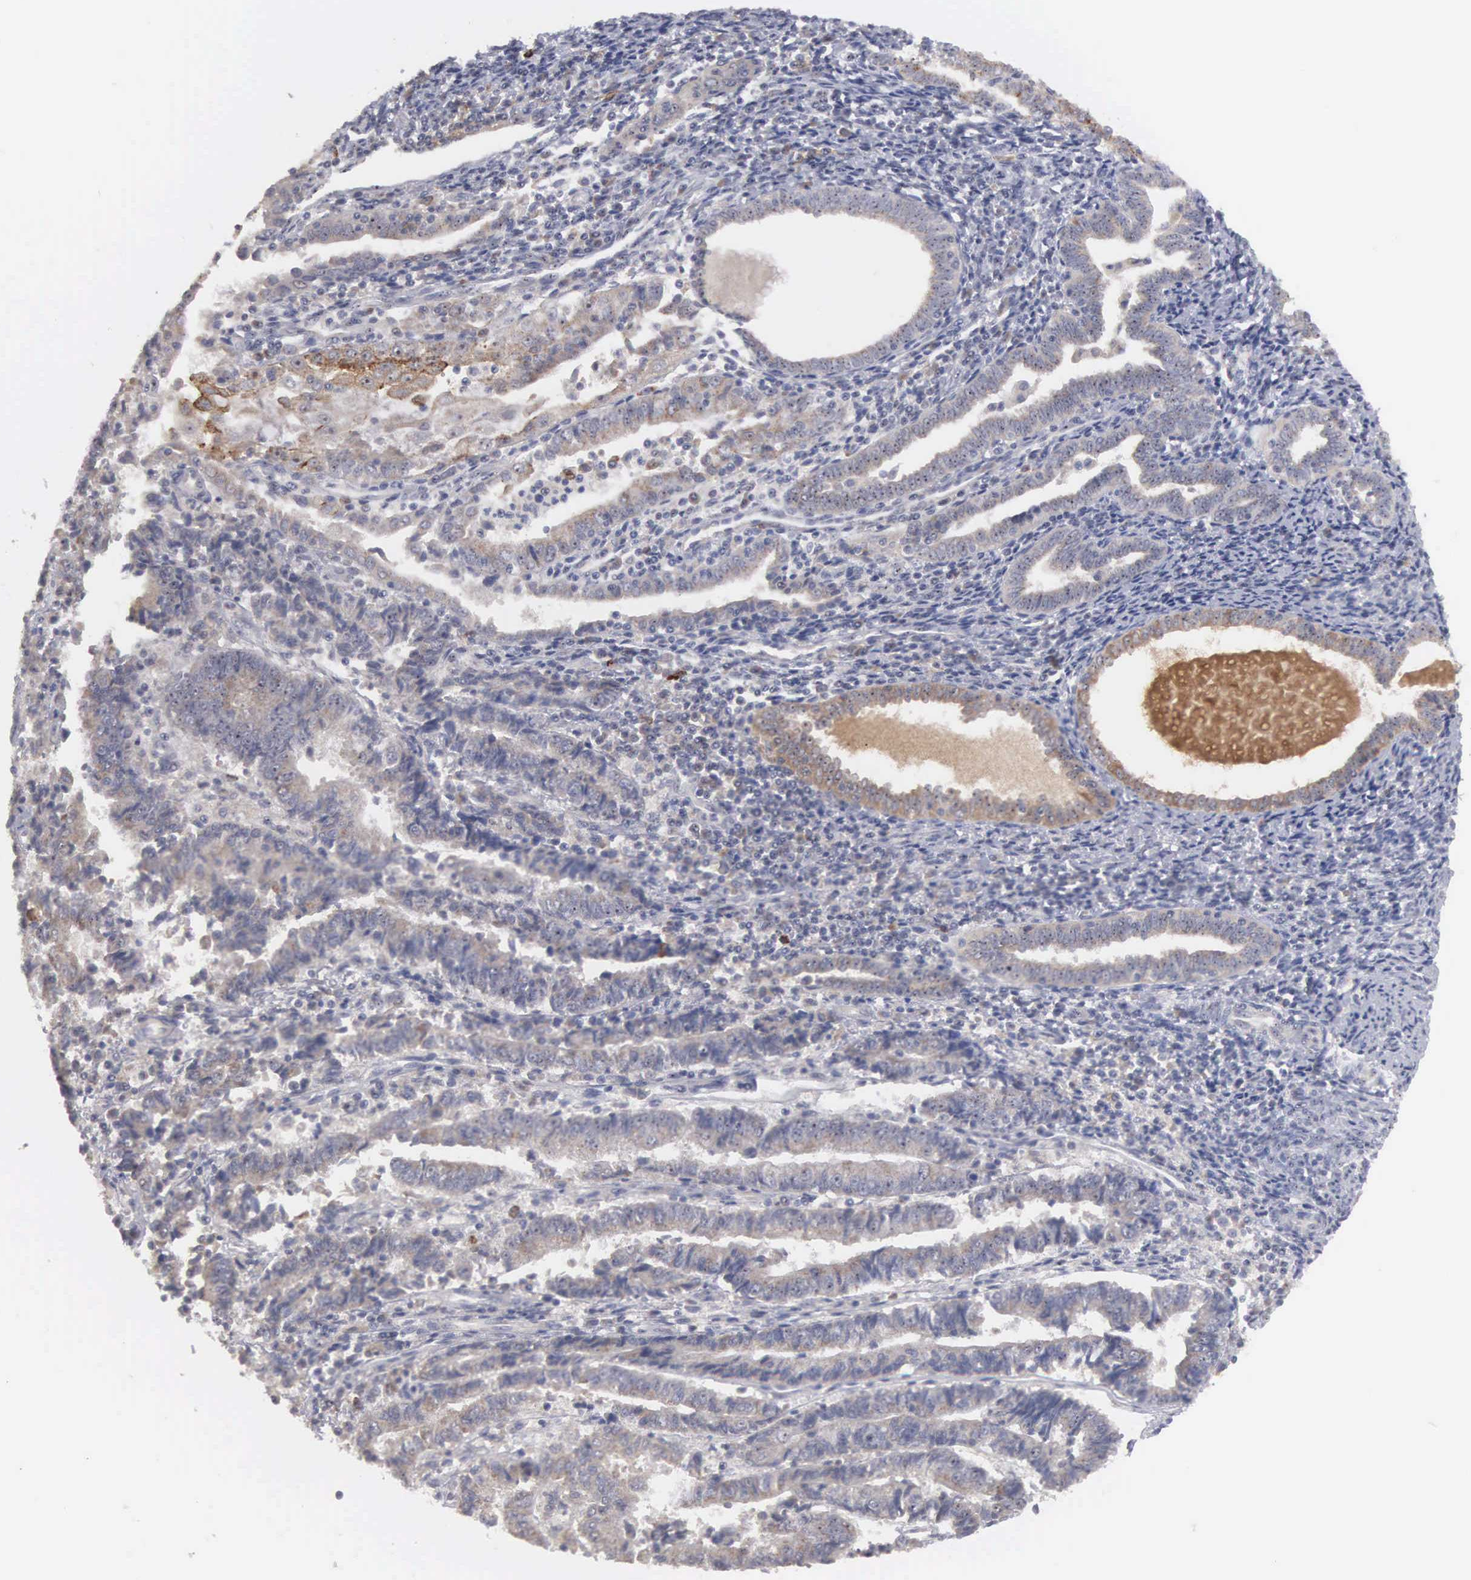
{"staining": {"intensity": "weak", "quantity": ">75%", "location": "cytoplasmic/membranous"}, "tissue": "endometrial cancer", "cell_type": "Tumor cells", "image_type": "cancer", "snomed": [{"axis": "morphology", "description": "Adenocarcinoma, NOS"}, {"axis": "topography", "description": "Endometrium"}], "caption": "This histopathology image exhibits immunohistochemistry staining of human endometrial adenocarcinoma, with low weak cytoplasmic/membranous expression in approximately >75% of tumor cells.", "gene": "AMN", "patient": {"sex": "female", "age": 75}}